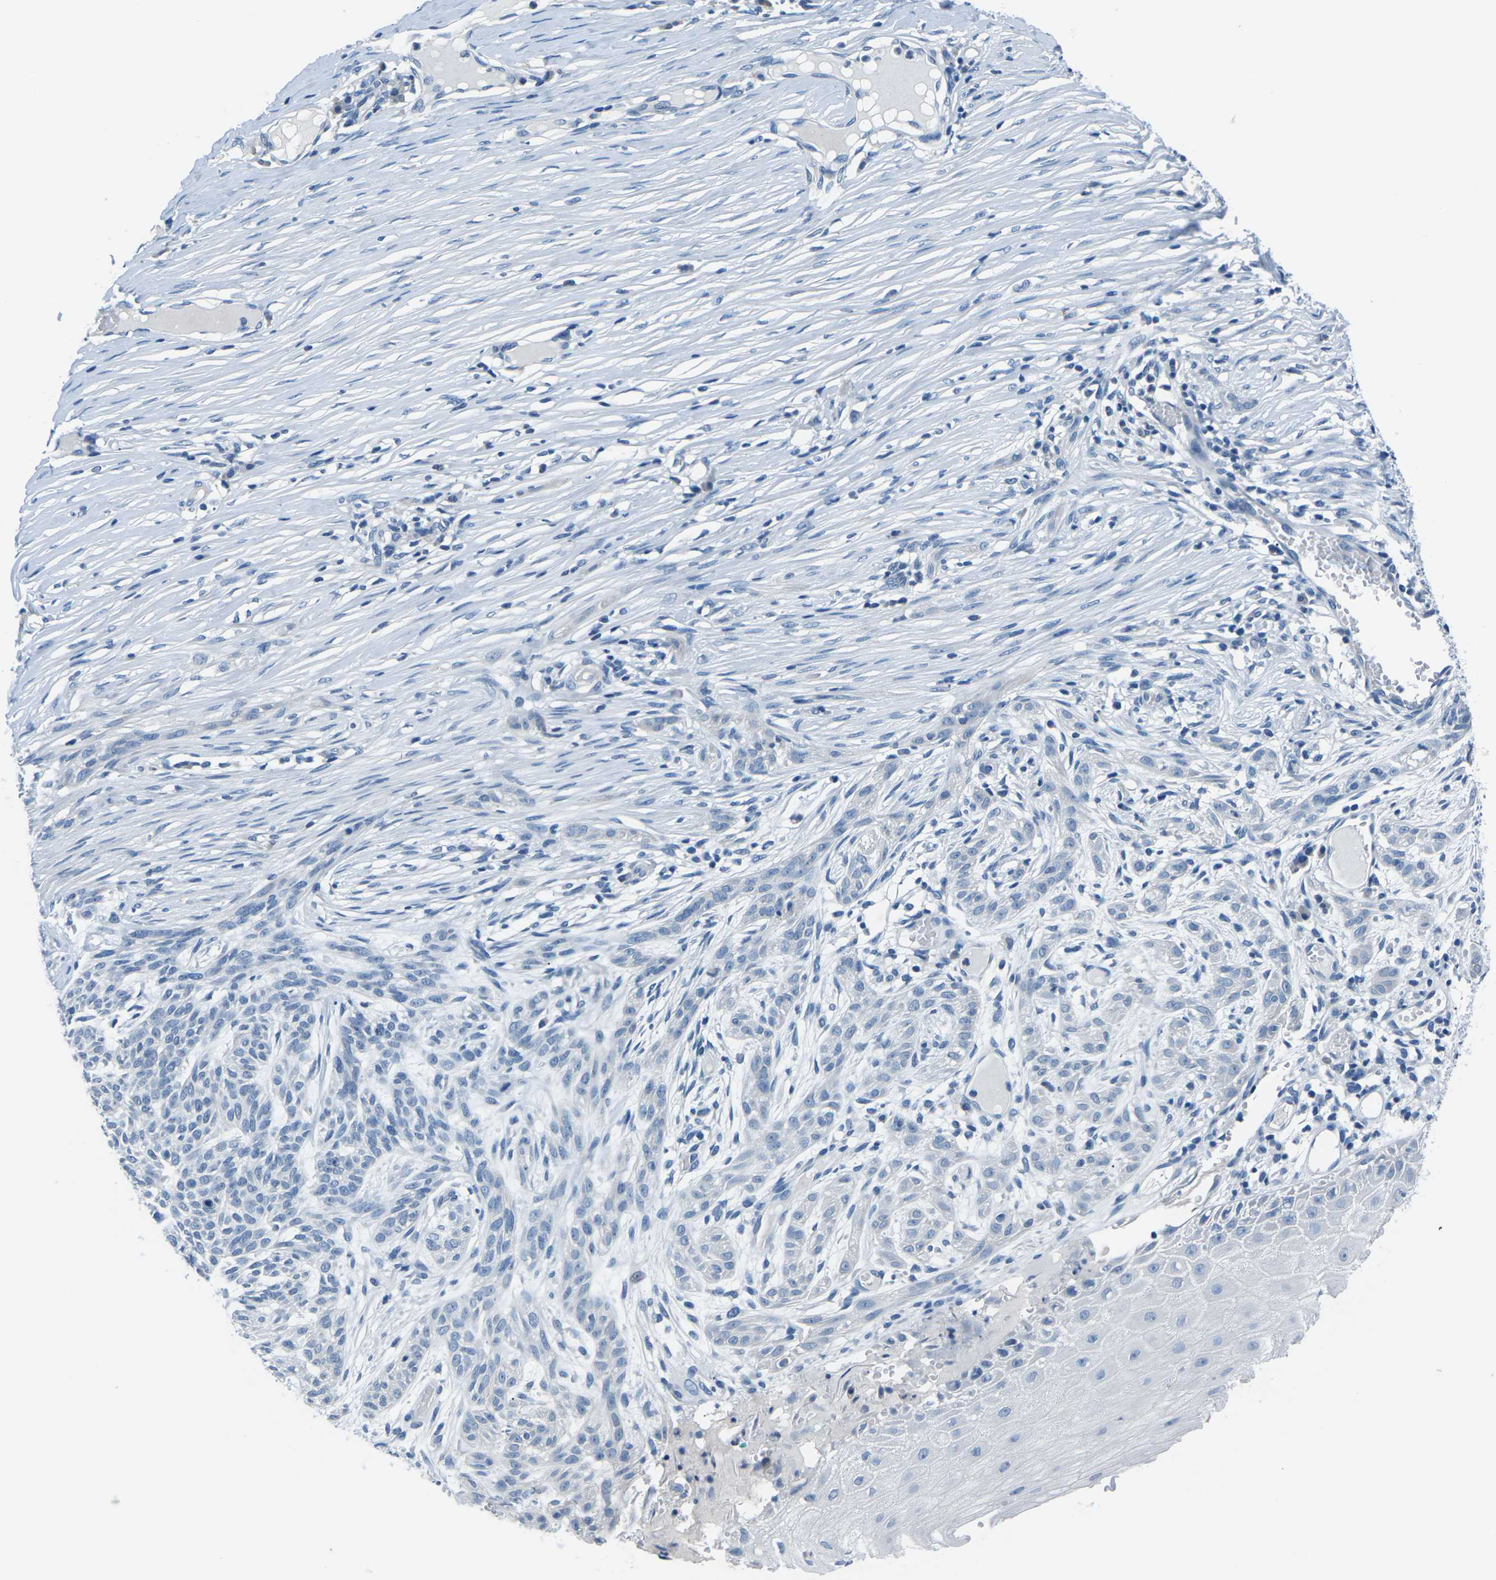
{"staining": {"intensity": "negative", "quantity": "none", "location": "none"}, "tissue": "skin cancer", "cell_type": "Tumor cells", "image_type": "cancer", "snomed": [{"axis": "morphology", "description": "Basal cell carcinoma"}, {"axis": "topography", "description": "Skin"}], "caption": "This is an IHC histopathology image of basal cell carcinoma (skin). There is no positivity in tumor cells.", "gene": "UMOD", "patient": {"sex": "female", "age": 59}}